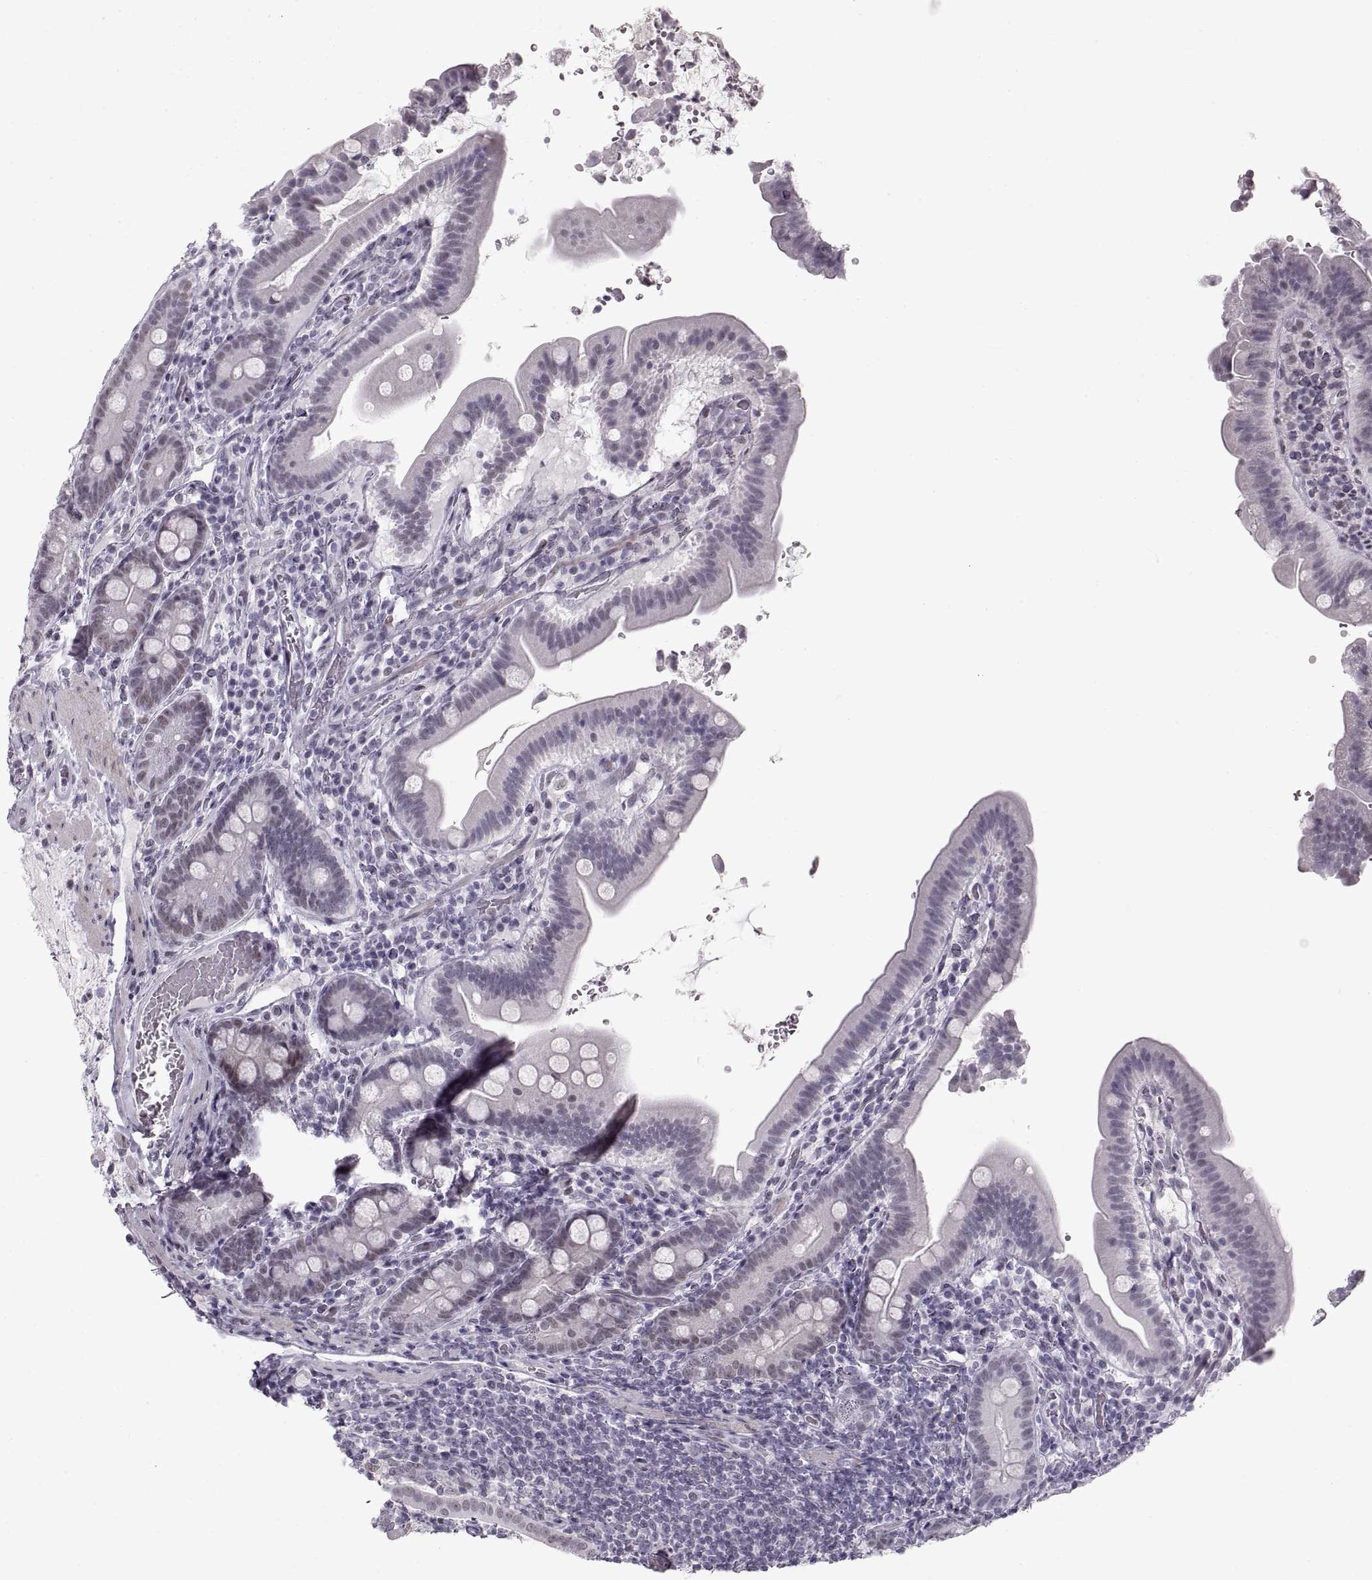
{"staining": {"intensity": "negative", "quantity": "none", "location": "none"}, "tissue": "small intestine", "cell_type": "Glandular cells", "image_type": "normal", "snomed": [{"axis": "morphology", "description": "Normal tissue, NOS"}, {"axis": "topography", "description": "Small intestine"}], "caption": "High magnification brightfield microscopy of normal small intestine stained with DAB (3,3'-diaminobenzidine) (brown) and counterstained with hematoxylin (blue): glandular cells show no significant expression.", "gene": "NANOS3", "patient": {"sex": "male", "age": 26}}